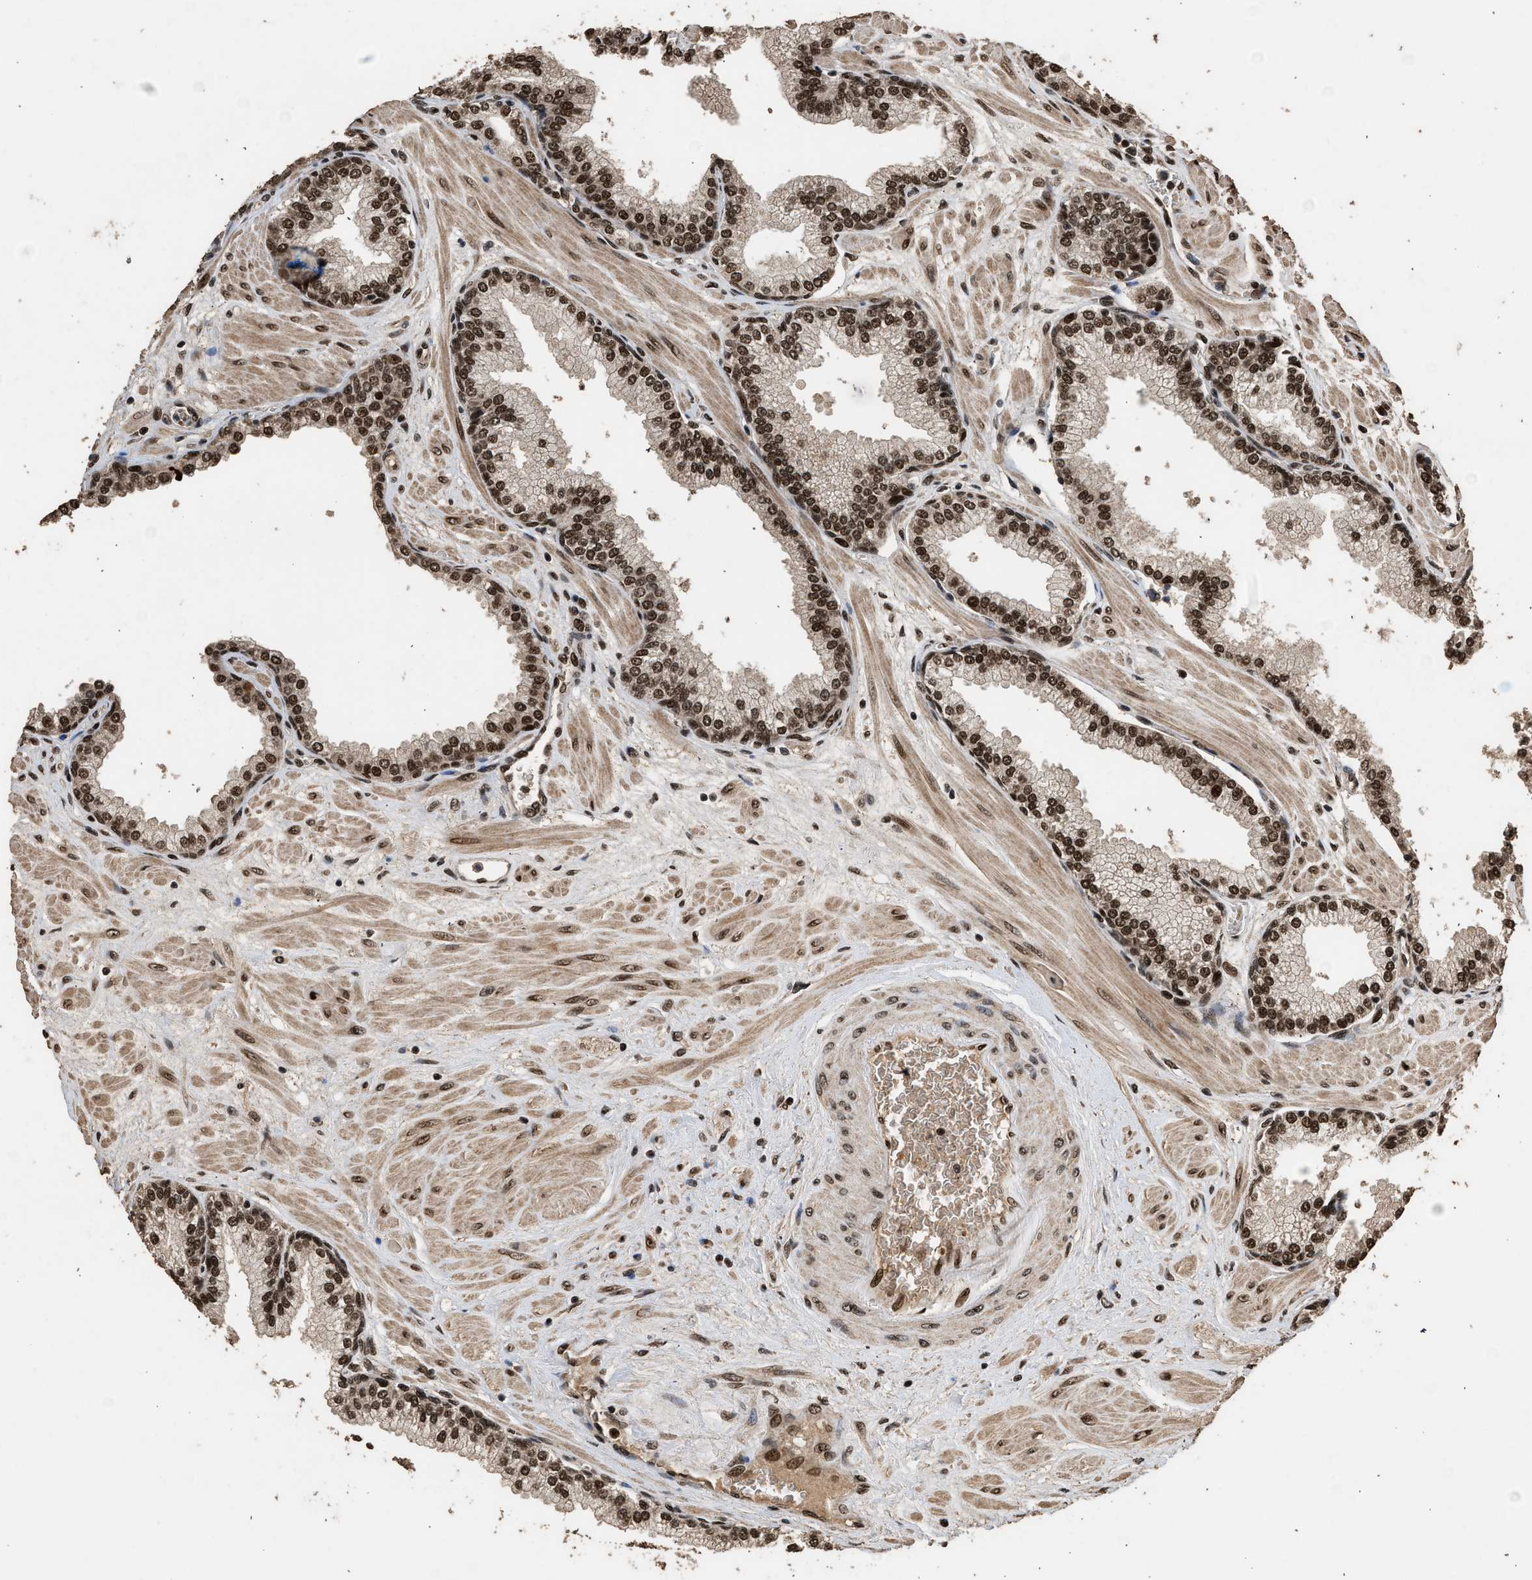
{"staining": {"intensity": "strong", "quantity": ">75%", "location": "nuclear"}, "tissue": "prostate", "cell_type": "Glandular cells", "image_type": "normal", "snomed": [{"axis": "morphology", "description": "Normal tissue, NOS"}, {"axis": "morphology", "description": "Urothelial carcinoma, Low grade"}, {"axis": "topography", "description": "Urinary bladder"}, {"axis": "topography", "description": "Prostate"}], "caption": "High-magnification brightfield microscopy of normal prostate stained with DAB (3,3'-diaminobenzidine) (brown) and counterstained with hematoxylin (blue). glandular cells exhibit strong nuclear positivity is appreciated in about>75% of cells. (Brightfield microscopy of DAB IHC at high magnification).", "gene": "PPP4R3B", "patient": {"sex": "male", "age": 60}}